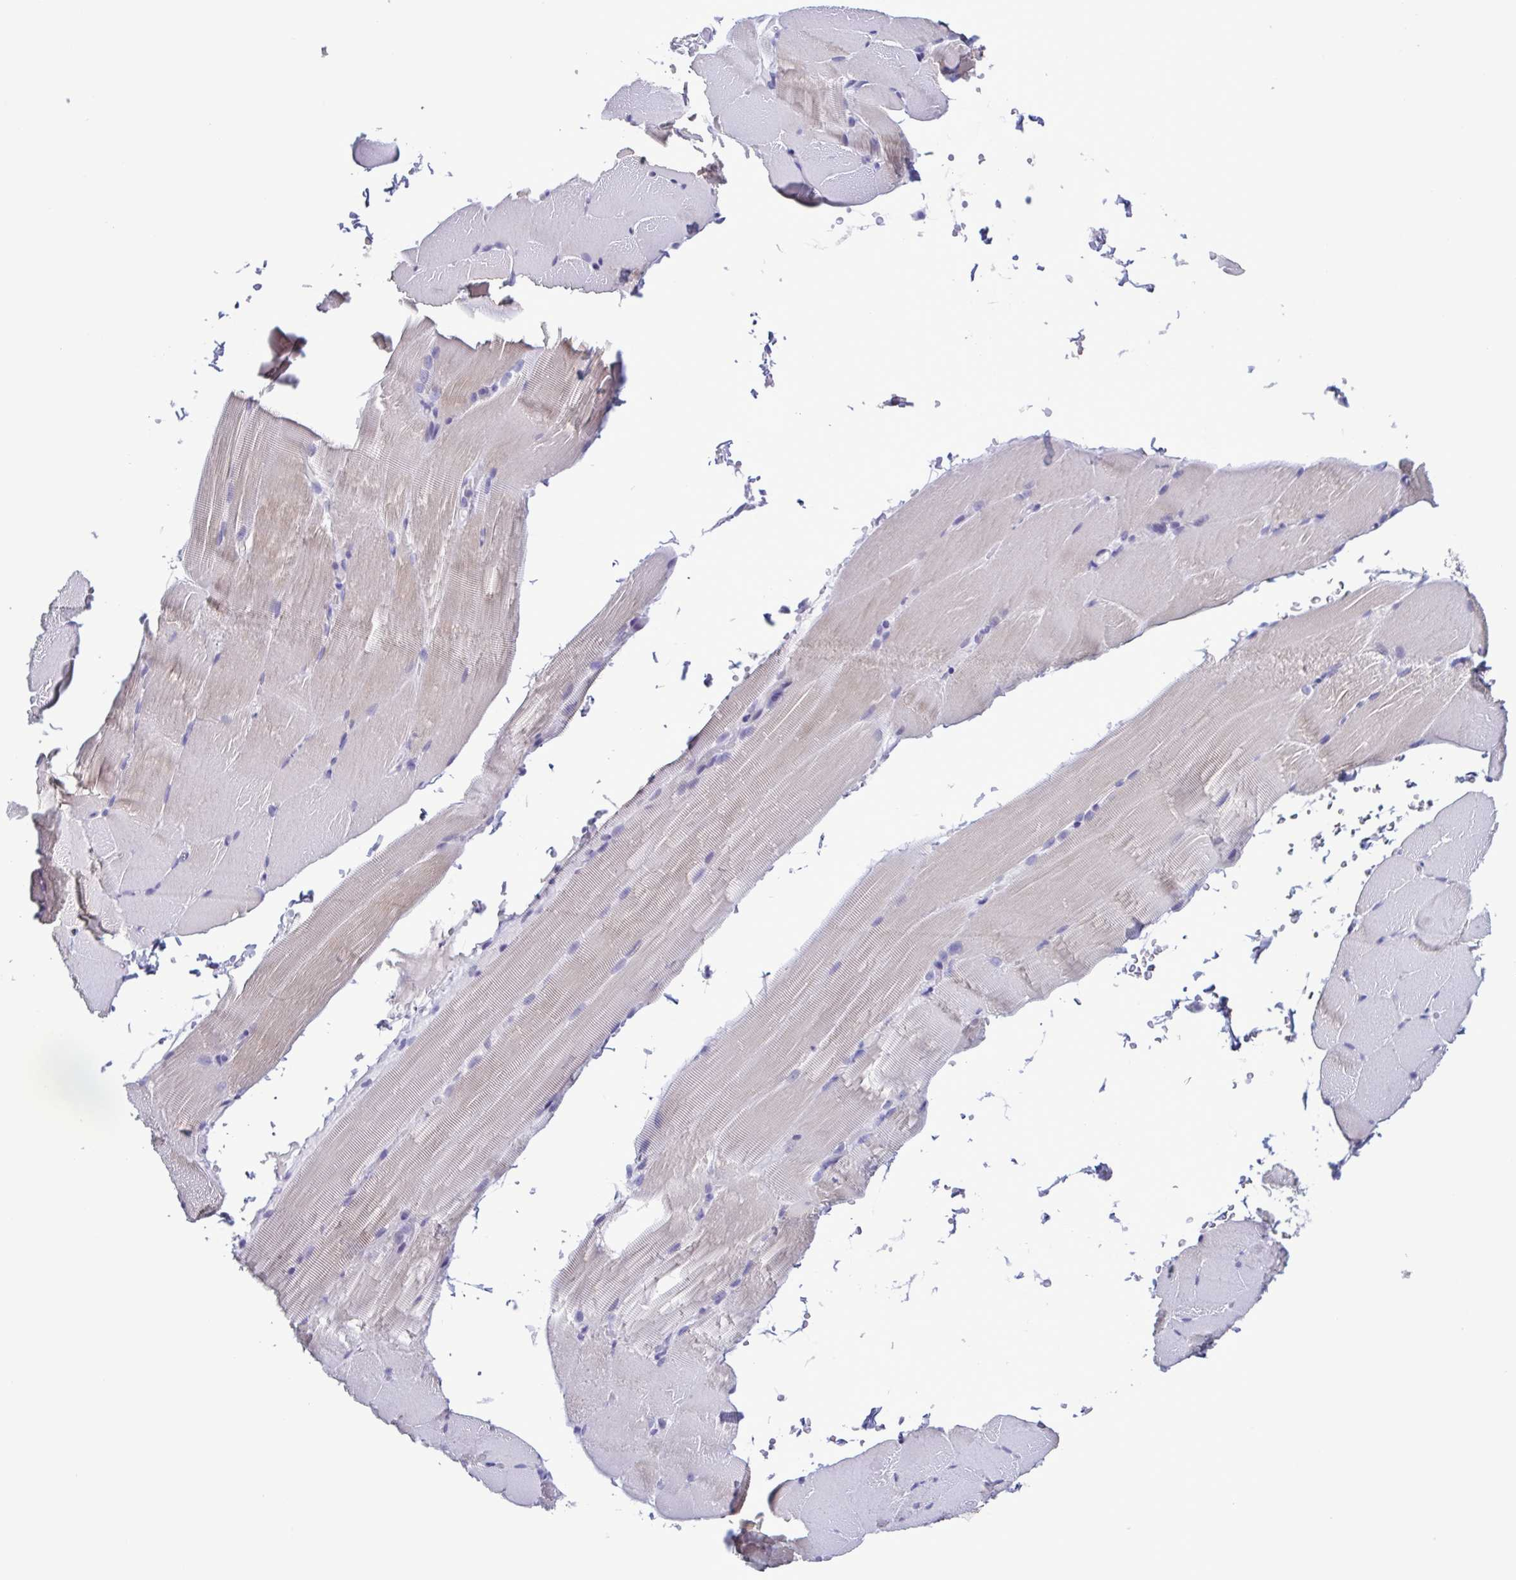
{"staining": {"intensity": "weak", "quantity": "<25%", "location": "cytoplasmic/membranous"}, "tissue": "skeletal muscle", "cell_type": "Myocytes", "image_type": "normal", "snomed": [{"axis": "morphology", "description": "Normal tissue, NOS"}, {"axis": "topography", "description": "Skeletal muscle"}], "caption": "Immunohistochemical staining of normal human skeletal muscle reveals no significant expression in myocytes.", "gene": "INAFM1", "patient": {"sex": "female", "age": 37}}